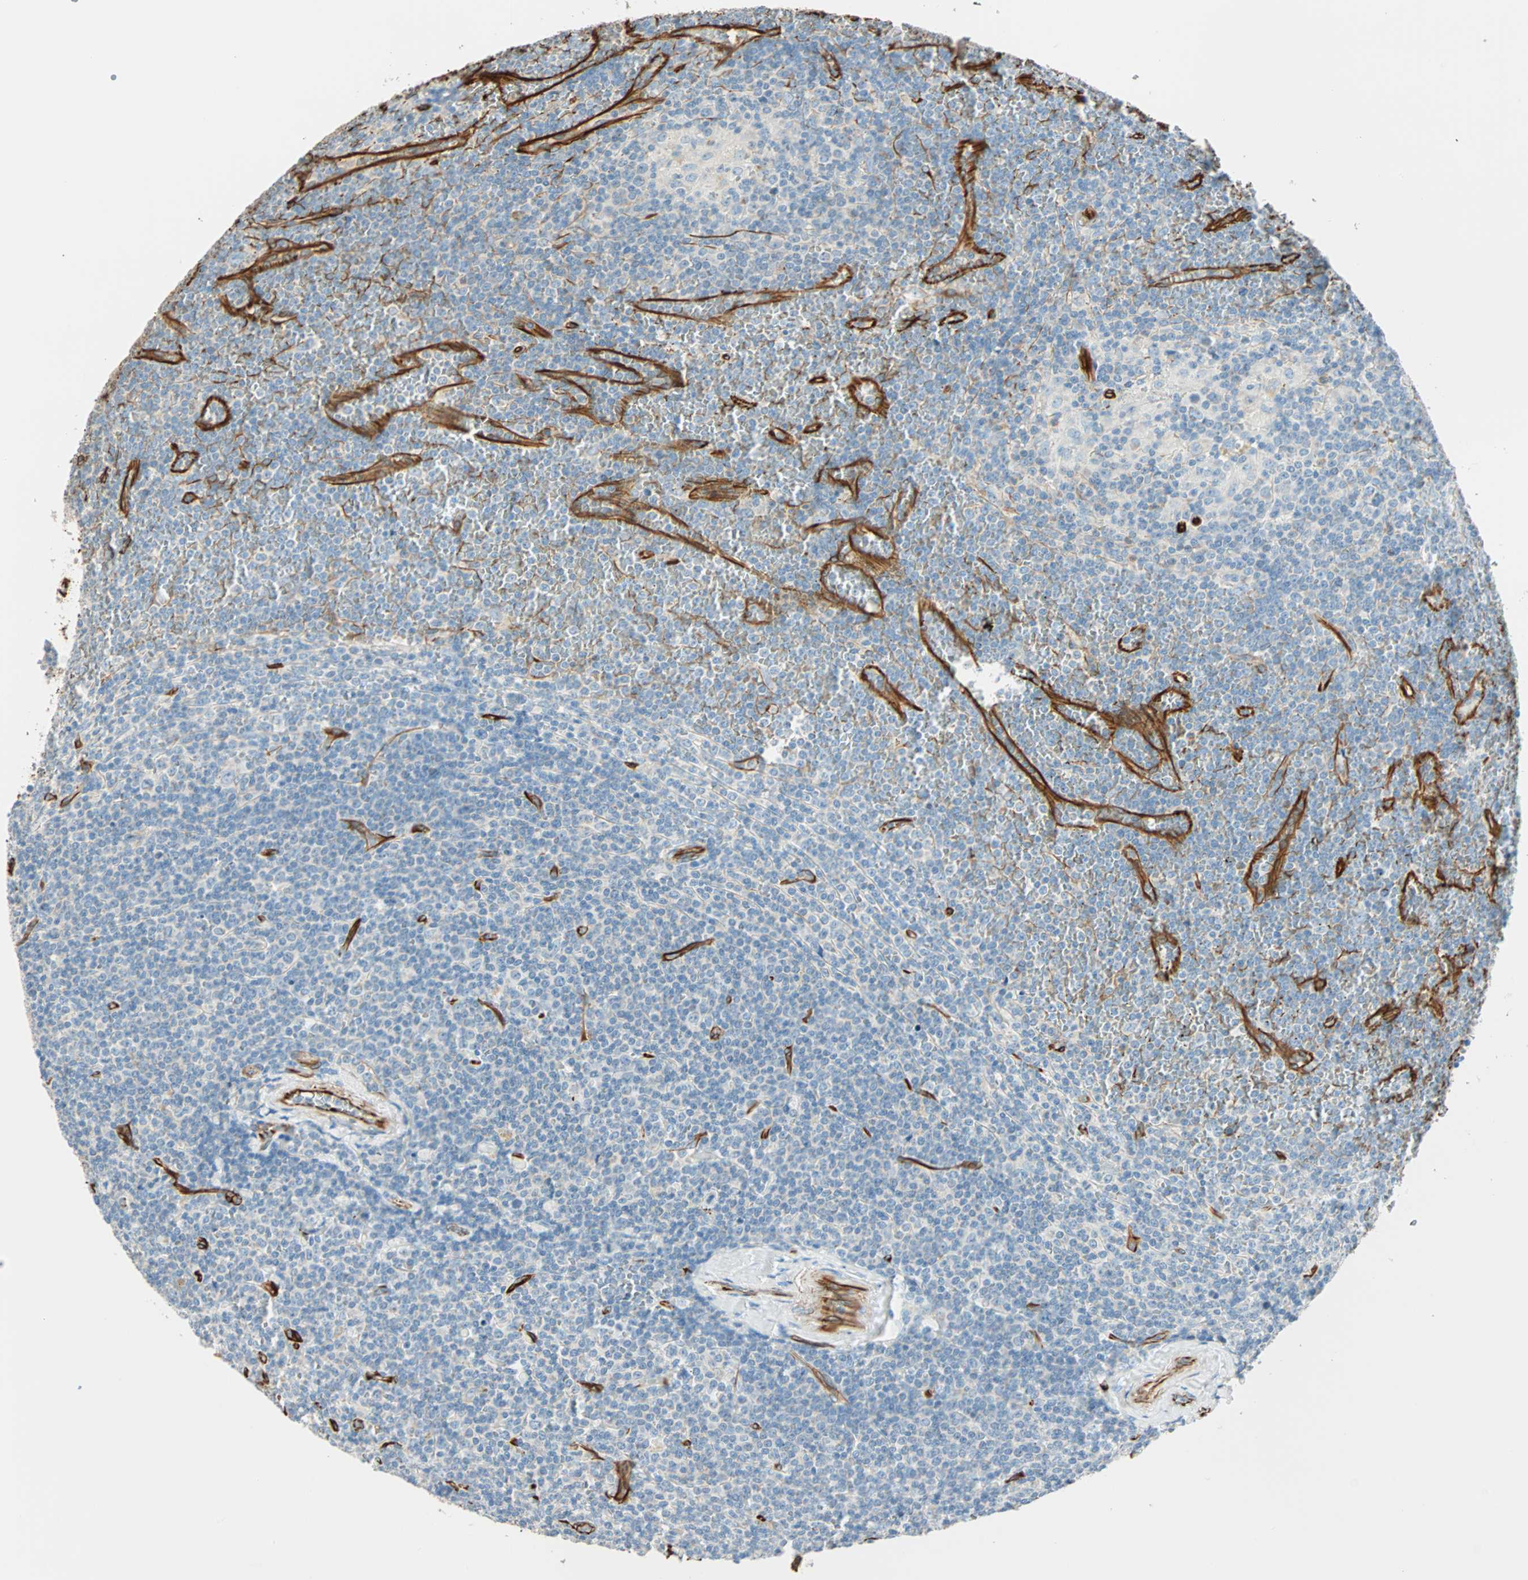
{"staining": {"intensity": "negative", "quantity": "none", "location": "none"}, "tissue": "lymphoma", "cell_type": "Tumor cells", "image_type": "cancer", "snomed": [{"axis": "morphology", "description": "Malignant lymphoma, non-Hodgkin's type, Low grade"}, {"axis": "topography", "description": "Spleen"}], "caption": "High power microscopy photomicrograph of an immunohistochemistry histopathology image of malignant lymphoma, non-Hodgkin's type (low-grade), revealing no significant positivity in tumor cells.", "gene": "NES", "patient": {"sex": "female", "age": 19}}